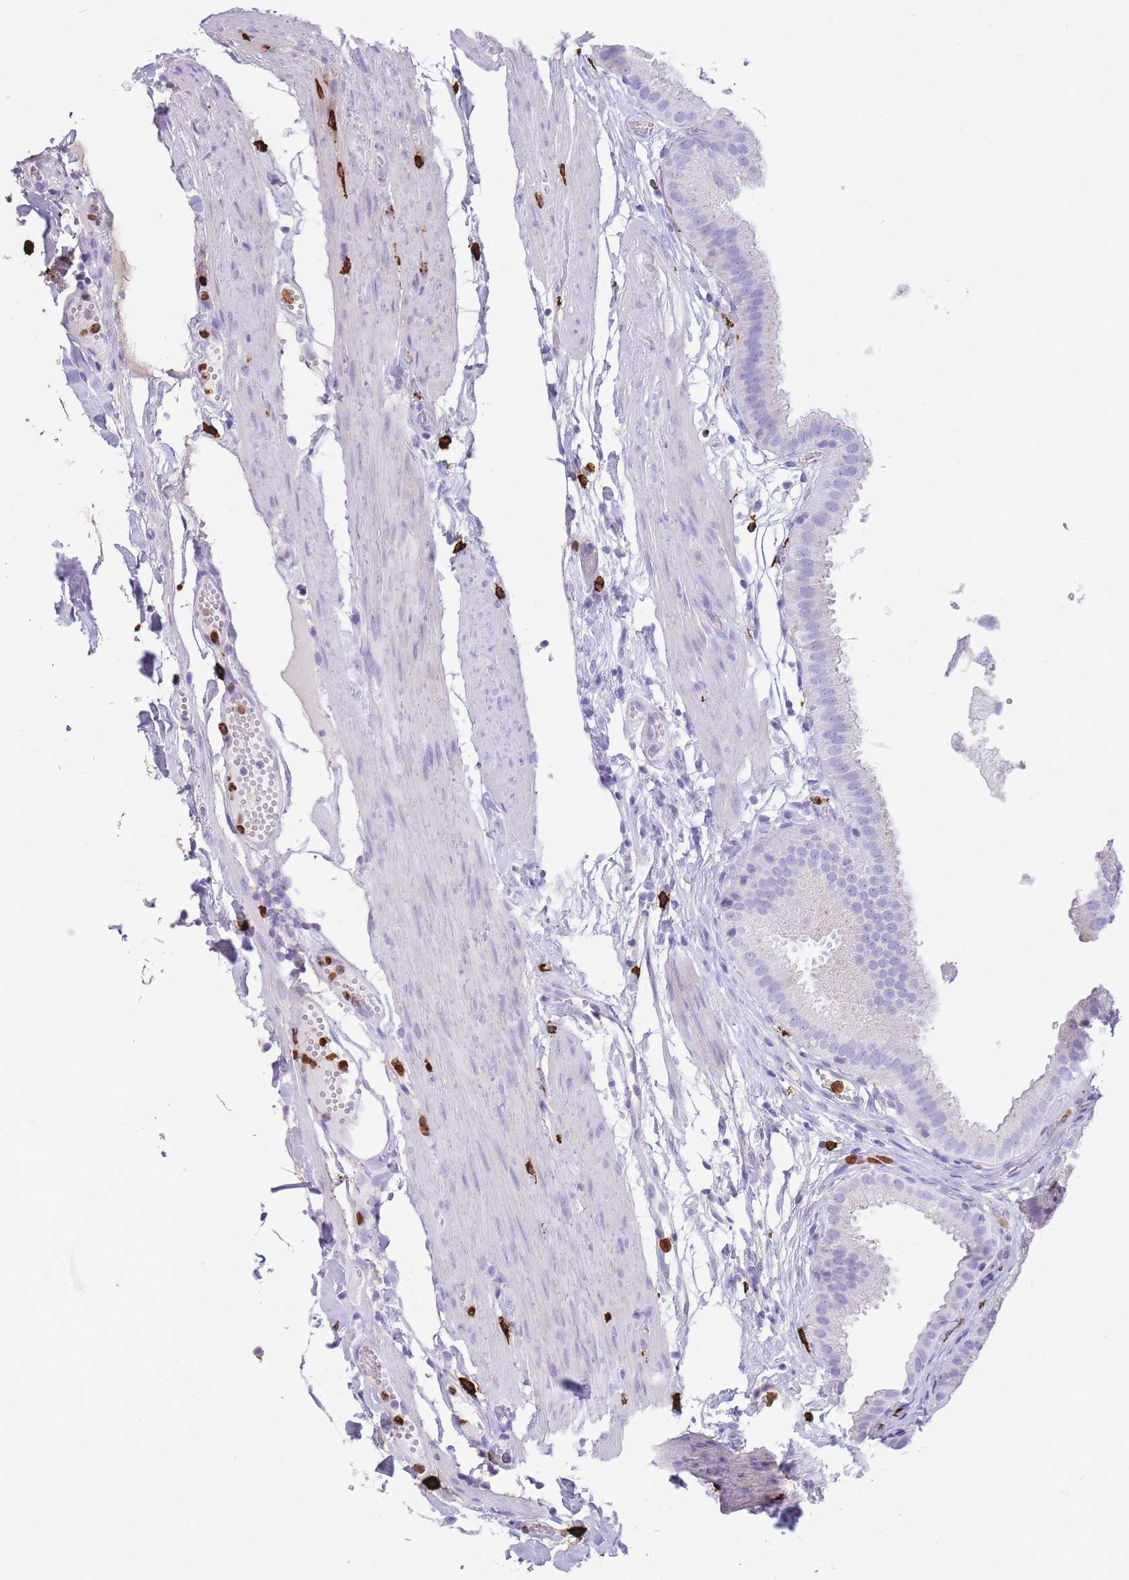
{"staining": {"intensity": "negative", "quantity": "none", "location": "none"}, "tissue": "gallbladder", "cell_type": "Glandular cells", "image_type": "normal", "snomed": [{"axis": "morphology", "description": "Normal tissue, NOS"}, {"axis": "topography", "description": "Gallbladder"}], "caption": "This photomicrograph is of unremarkable gallbladder stained with immunohistochemistry (IHC) to label a protein in brown with the nuclei are counter-stained blue. There is no positivity in glandular cells. (DAB immunohistochemistry, high magnification).", "gene": "TPSAB1", "patient": {"sex": "female", "age": 61}}